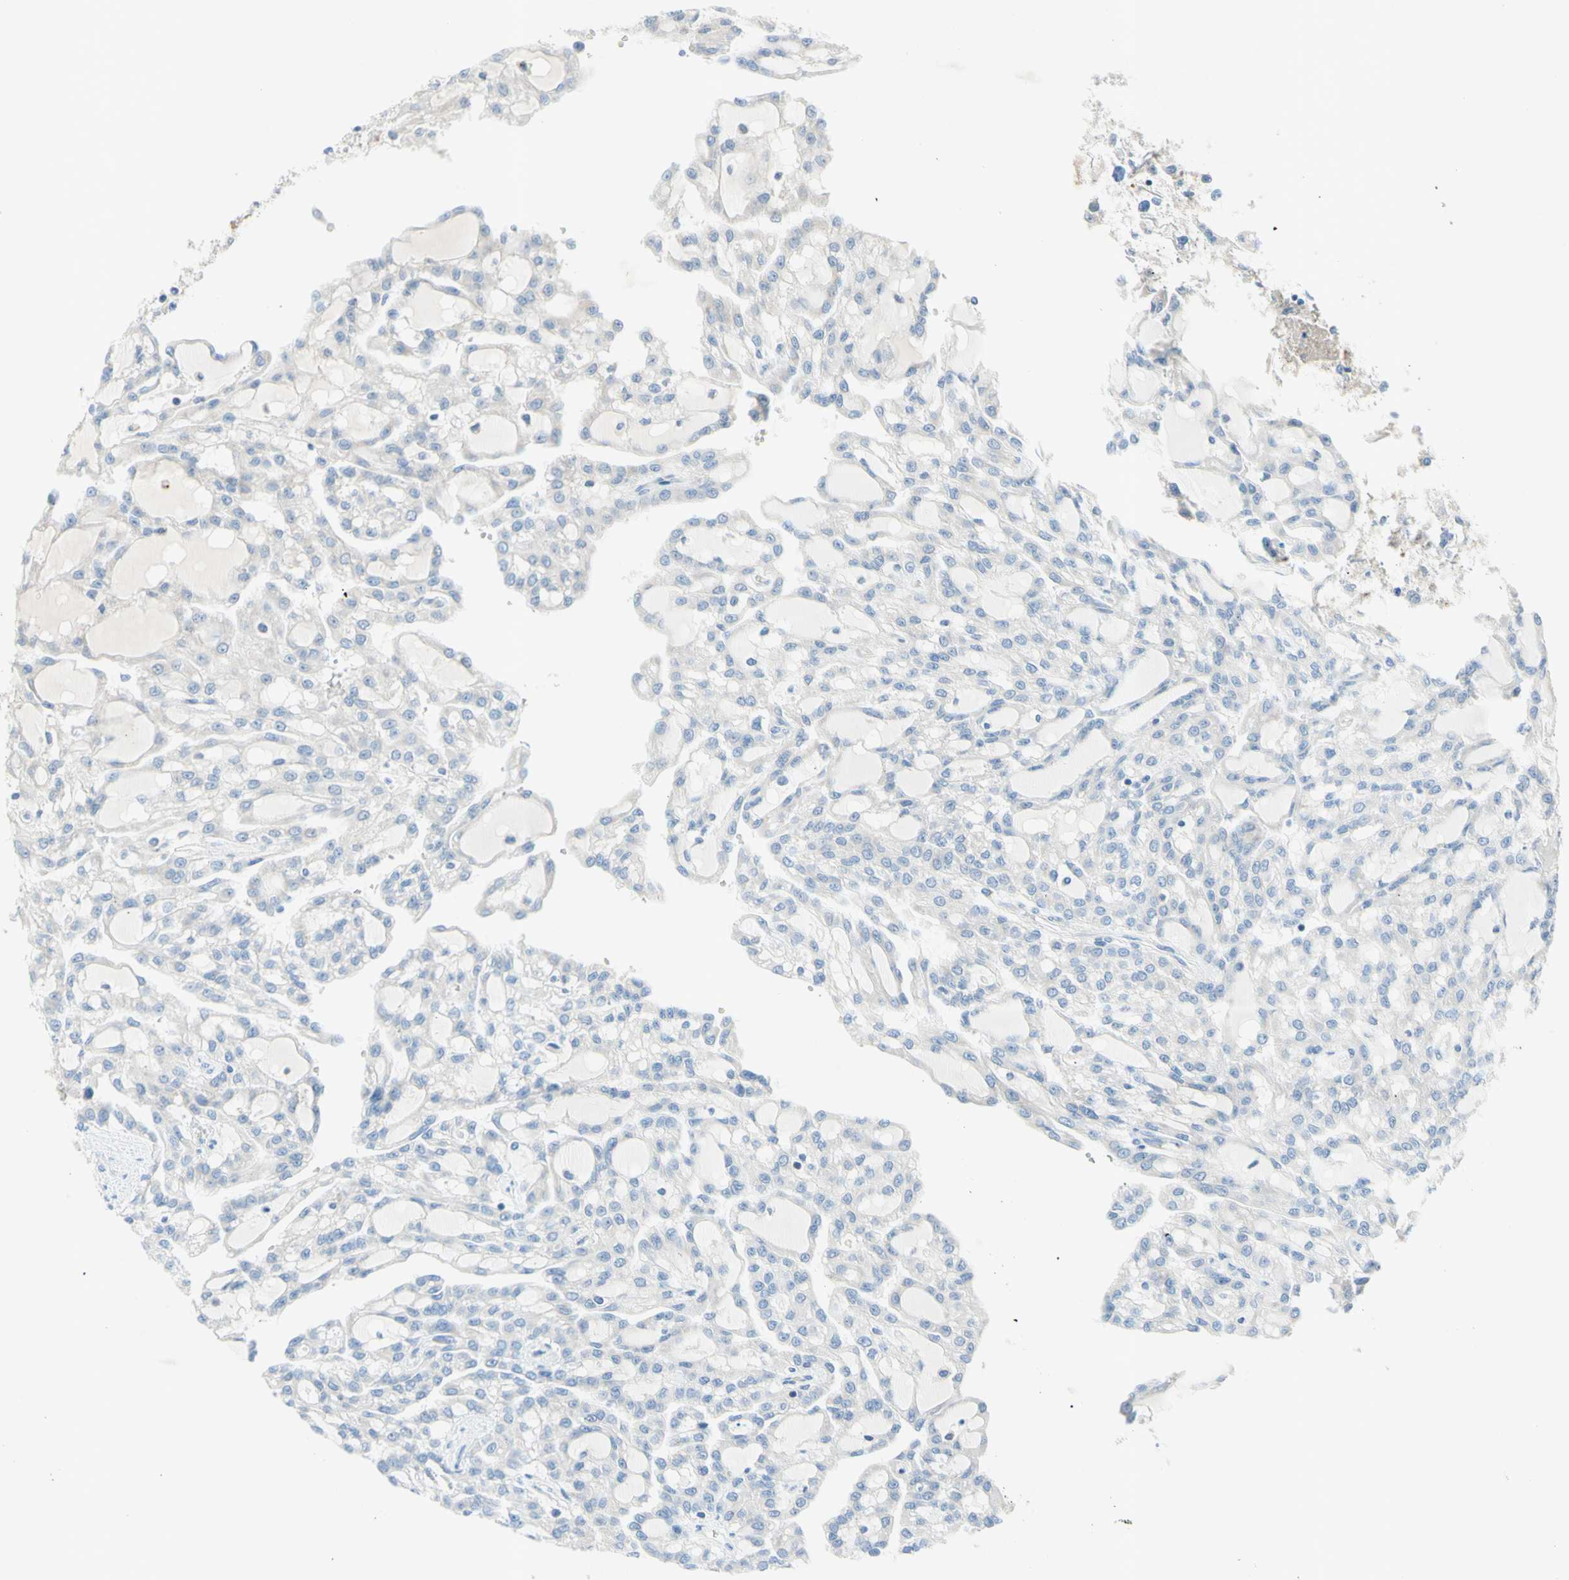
{"staining": {"intensity": "negative", "quantity": "none", "location": "none"}, "tissue": "renal cancer", "cell_type": "Tumor cells", "image_type": "cancer", "snomed": [{"axis": "morphology", "description": "Adenocarcinoma, NOS"}, {"axis": "topography", "description": "Kidney"}], "caption": "Immunohistochemistry of adenocarcinoma (renal) reveals no staining in tumor cells.", "gene": "MFF", "patient": {"sex": "male", "age": 63}}